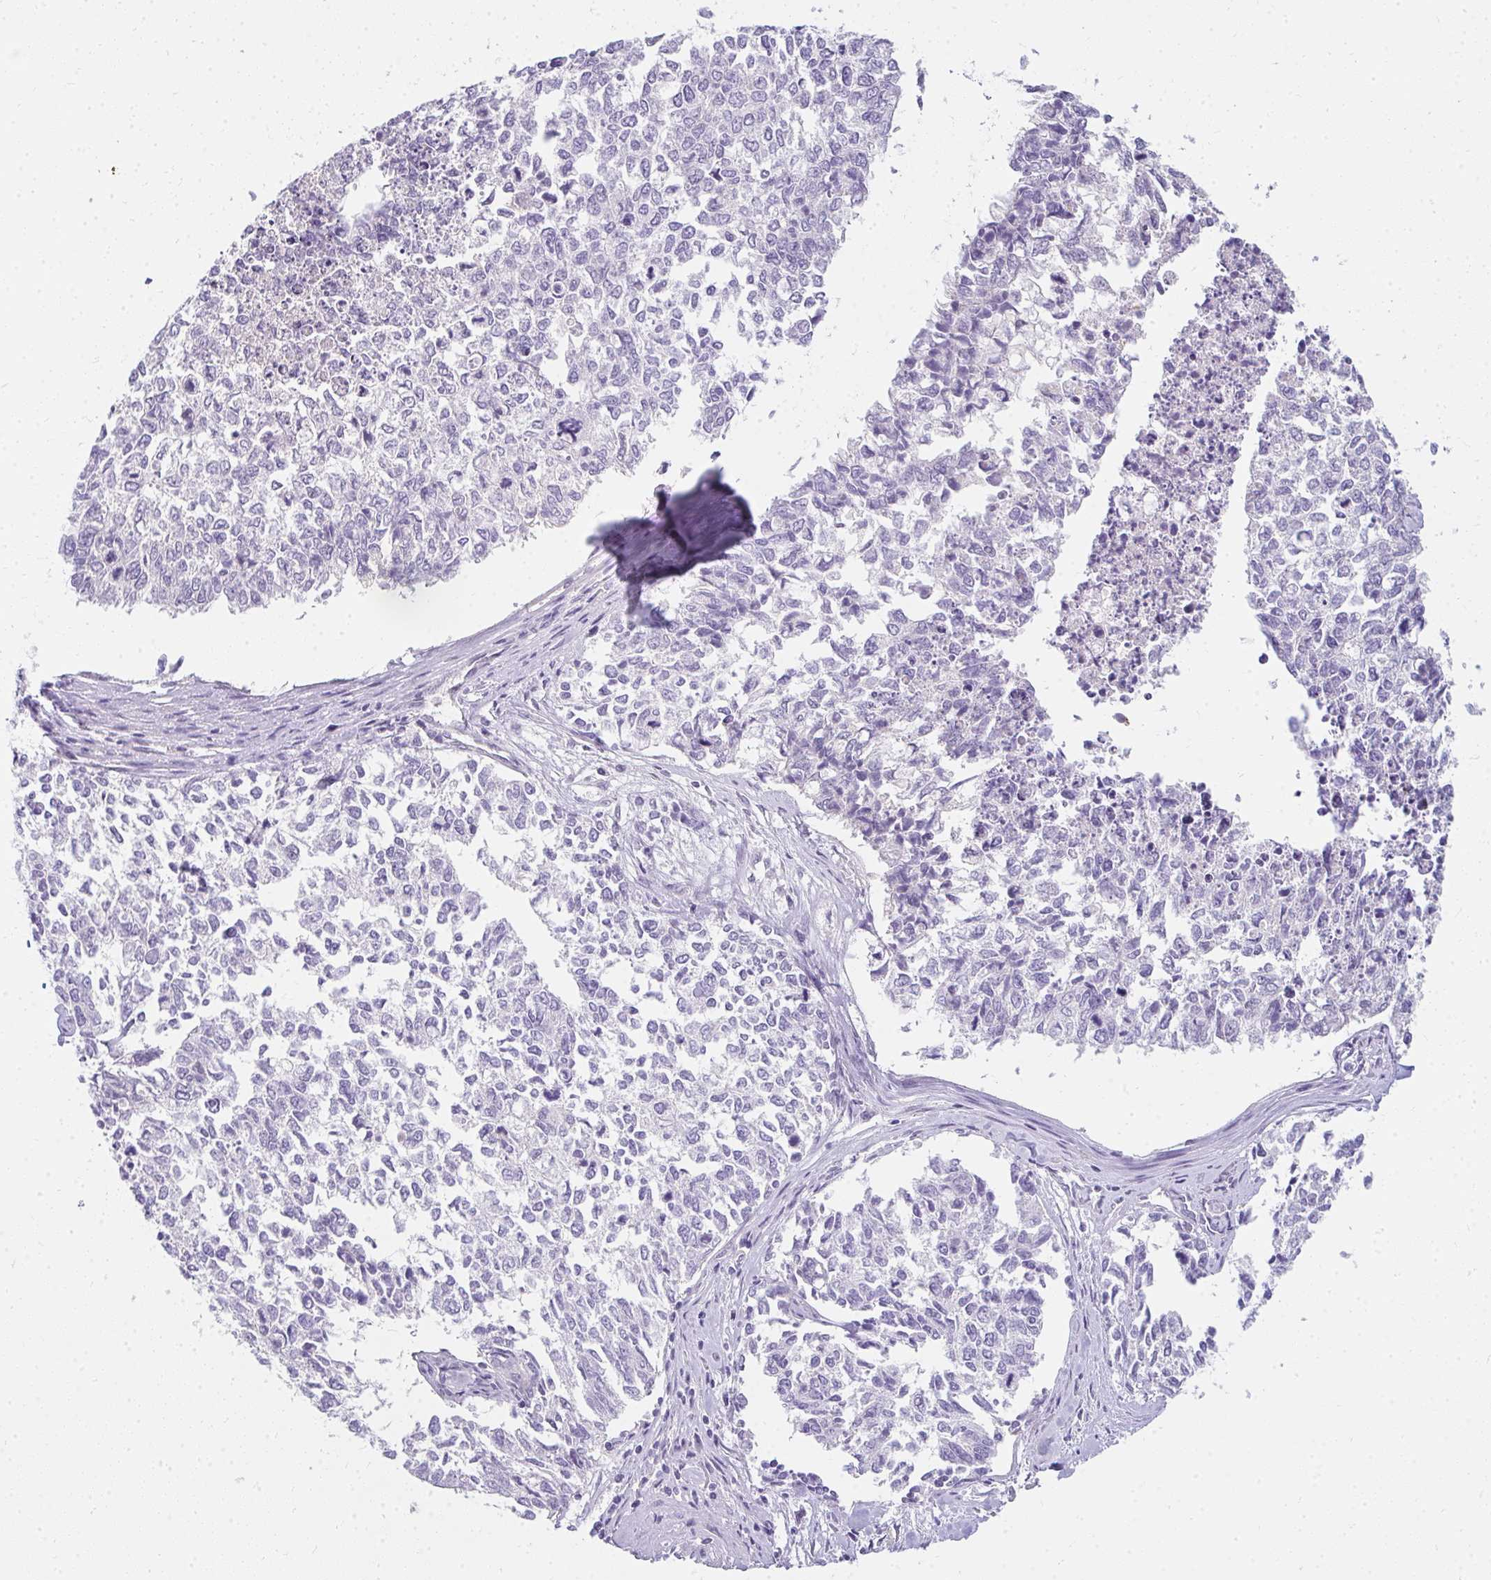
{"staining": {"intensity": "negative", "quantity": "none", "location": "none"}, "tissue": "cervical cancer", "cell_type": "Tumor cells", "image_type": "cancer", "snomed": [{"axis": "morphology", "description": "Adenocarcinoma, NOS"}, {"axis": "topography", "description": "Cervix"}], "caption": "Micrograph shows no protein staining in tumor cells of adenocarcinoma (cervical) tissue.", "gene": "PPP1R3G", "patient": {"sex": "female", "age": 63}}